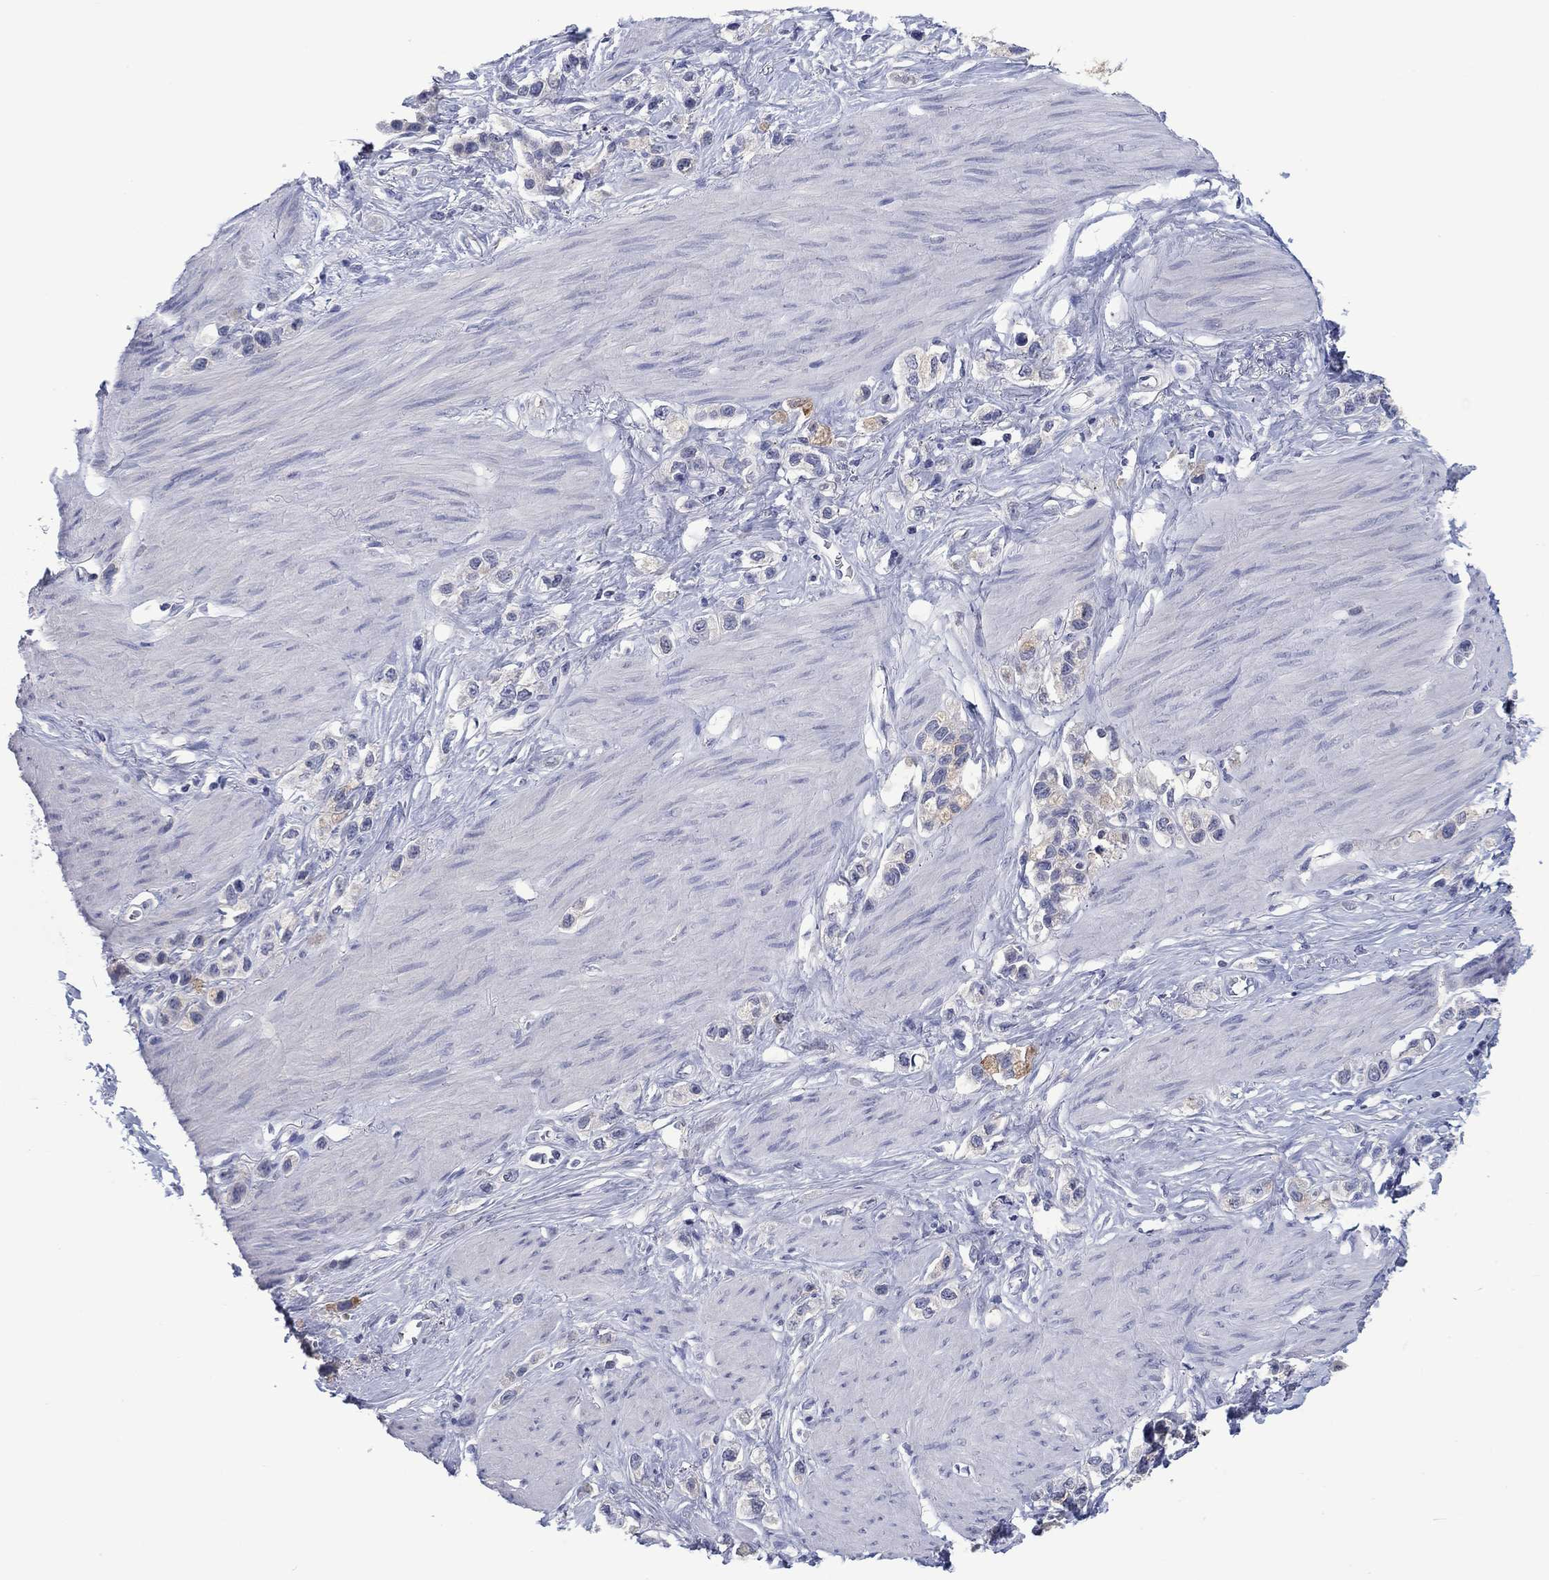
{"staining": {"intensity": "moderate", "quantity": "<25%", "location": "cytoplasmic/membranous"}, "tissue": "stomach cancer", "cell_type": "Tumor cells", "image_type": "cancer", "snomed": [{"axis": "morphology", "description": "Normal tissue, NOS"}, {"axis": "morphology", "description": "Adenocarcinoma, NOS"}, {"axis": "morphology", "description": "Adenocarcinoma, High grade"}, {"axis": "topography", "description": "Stomach, upper"}, {"axis": "topography", "description": "Stomach"}], "caption": "Immunohistochemical staining of human adenocarcinoma (high-grade) (stomach) displays moderate cytoplasmic/membranous protein staining in about <25% of tumor cells.", "gene": "FER1L6", "patient": {"sex": "female", "age": 65}}